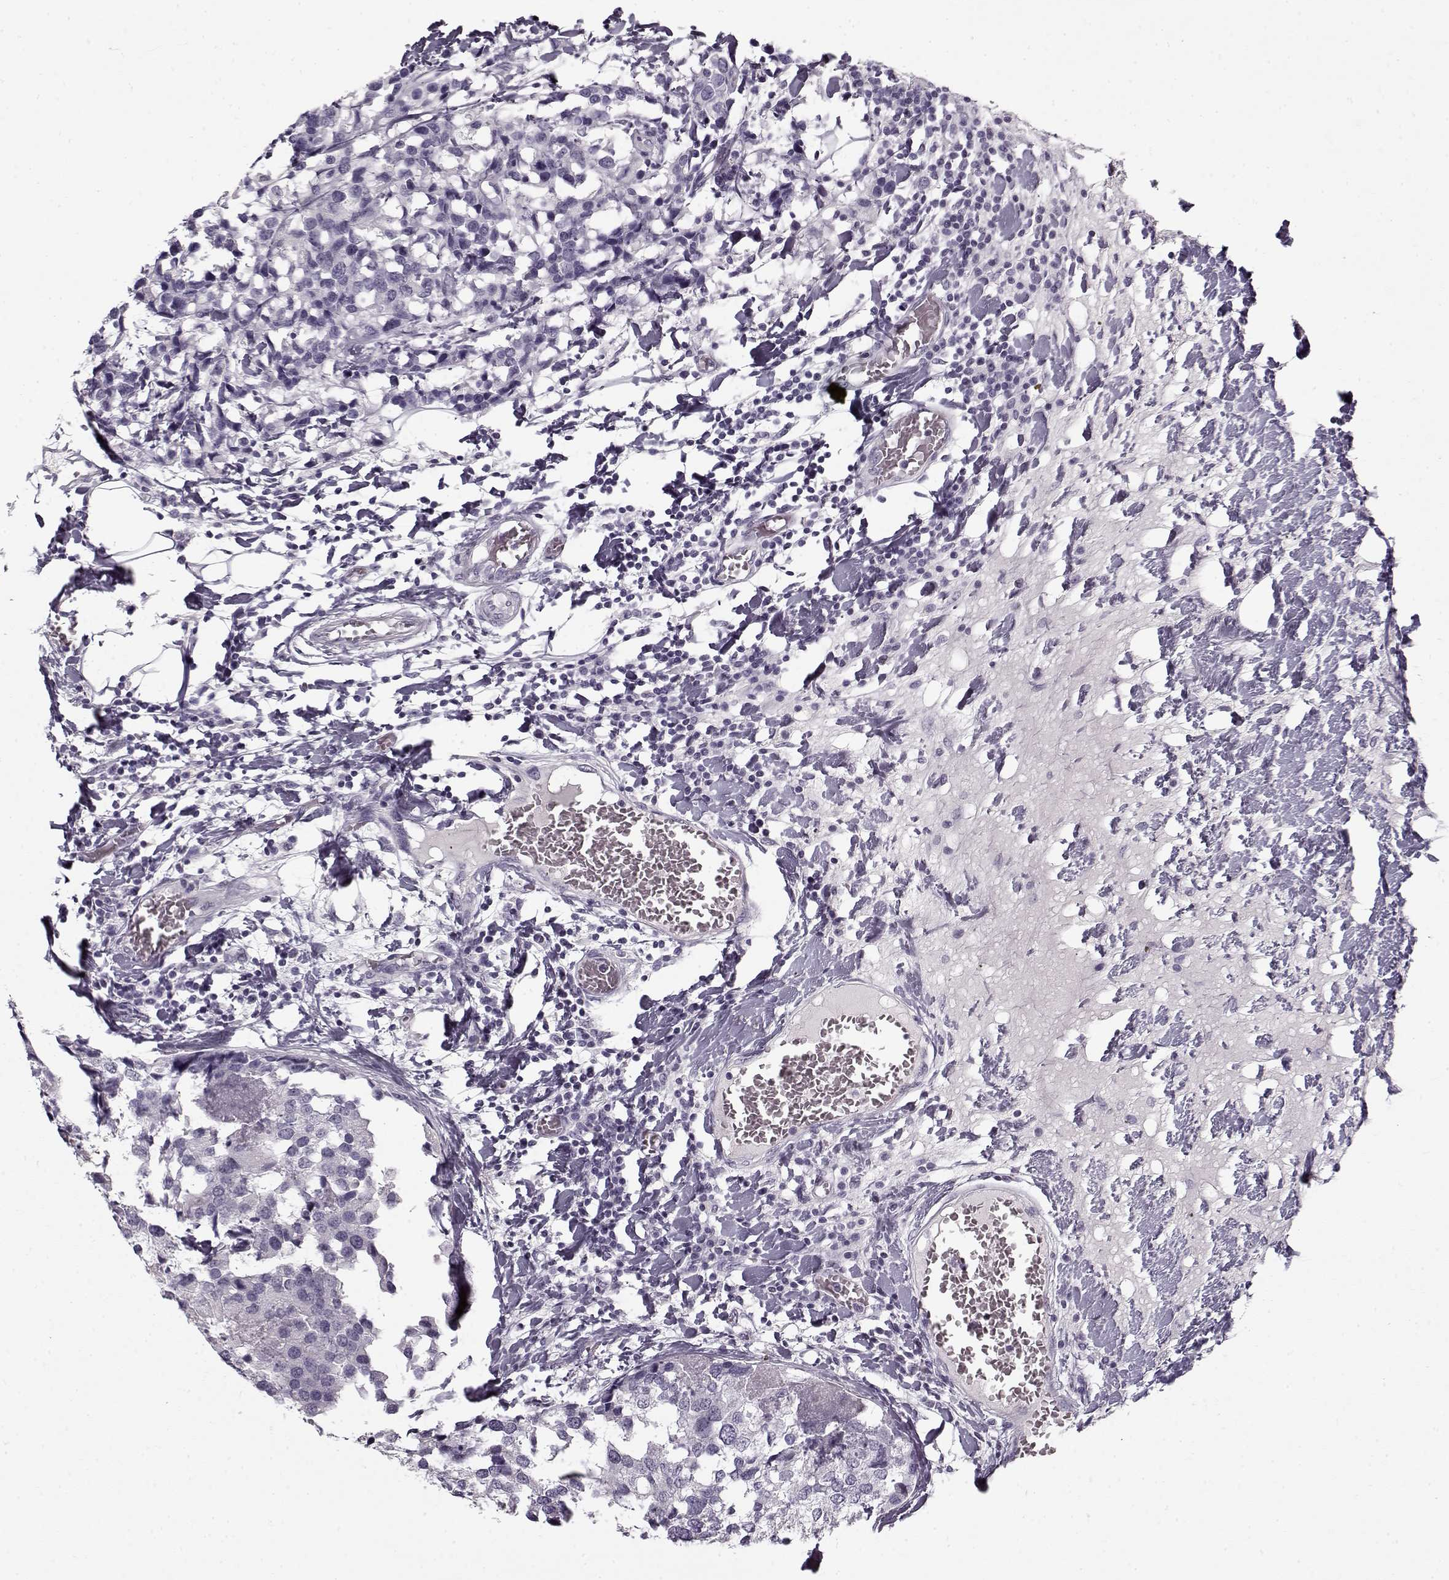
{"staining": {"intensity": "negative", "quantity": "none", "location": "none"}, "tissue": "breast cancer", "cell_type": "Tumor cells", "image_type": "cancer", "snomed": [{"axis": "morphology", "description": "Lobular carcinoma"}, {"axis": "topography", "description": "Breast"}], "caption": "A high-resolution photomicrograph shows immunohistochemistry (IHC) staining of breast cancer, which displays no significant staining in tumor cells. (DAB (3,3'-diaminobenzidine) IHC with hematoxylin counter stain).", "gene": "PNMT", "patient": {"sex": "female", "age": 59}}